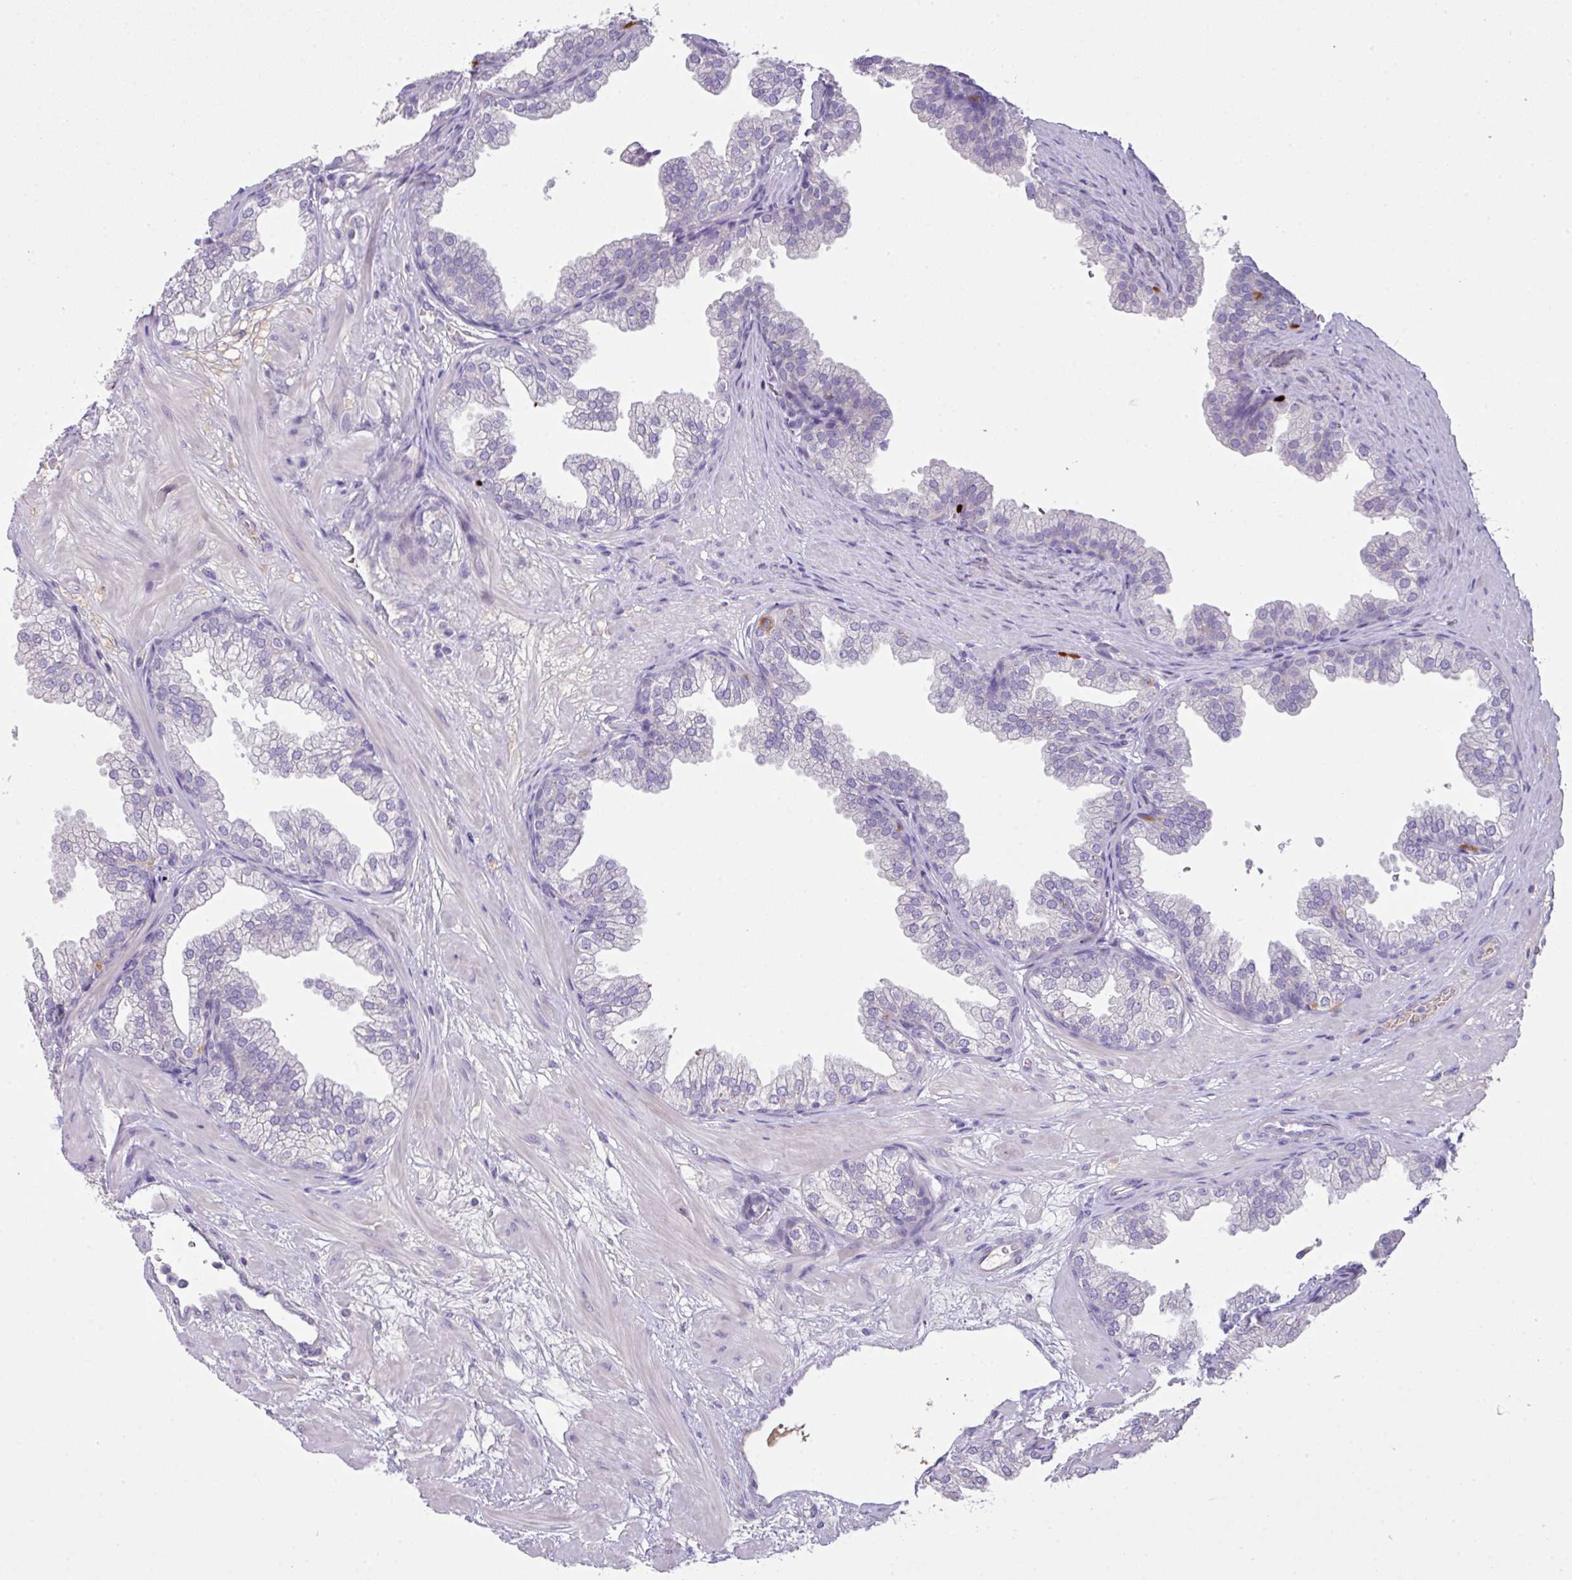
{"staining": {"intensity": "negative", "quantity": "none", "location": "none"}, "tissue": "prostate", "cell_type": "Glandular cells", "image_type": "normal", "snomed": [{"axis": "morphology", "description": "Normal tissue, NOS"}, {"axis": "topography", "description": "Prostate"}], "caption": "Human prostate stained for a protein using immunohistochemistry (IHC) demonstrates no staining in glandular cells.", "gene": "OR6C6", "patient": {"sex": "male", "age": 37}}